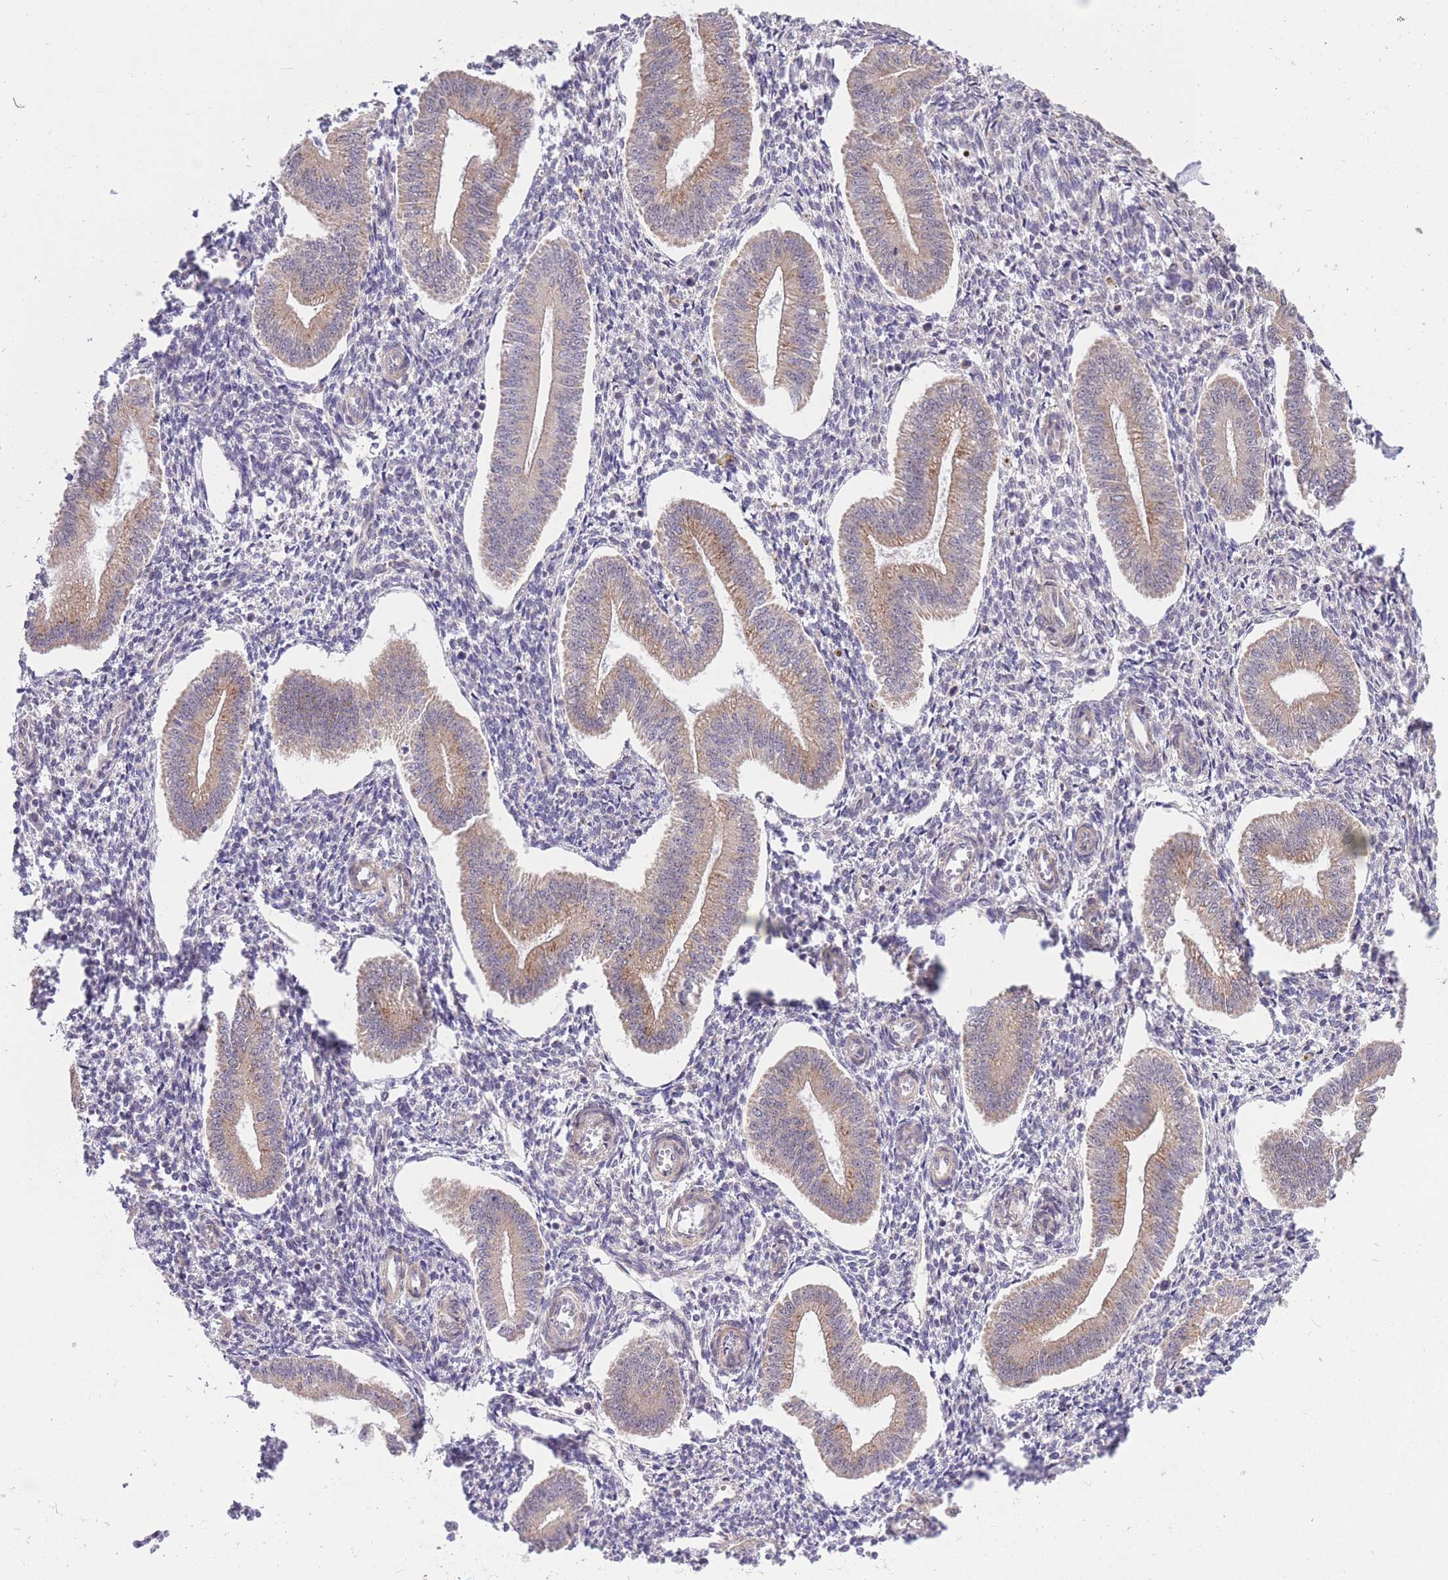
{"staining": {"intensity": "weak", "quantity": "<25%", "location": "nuclear"}, "tissue": "endometrium", "cell_type": "Cells in endometrial stroma", "image_type": "normal", "snomed": [{"axis": "morphology", "description": "Normal tissue, NOS"}, {"axis": "topography", "description": "Endometrium"}], "caption": "Immunohistochemistry (IHC) micrograph of normal endometrium stained for a protein (brown), which reveals no expression in cells in endometrial stroma.", "gene": "ELOA2", "patient": {"sex": "female", "age": 34}}